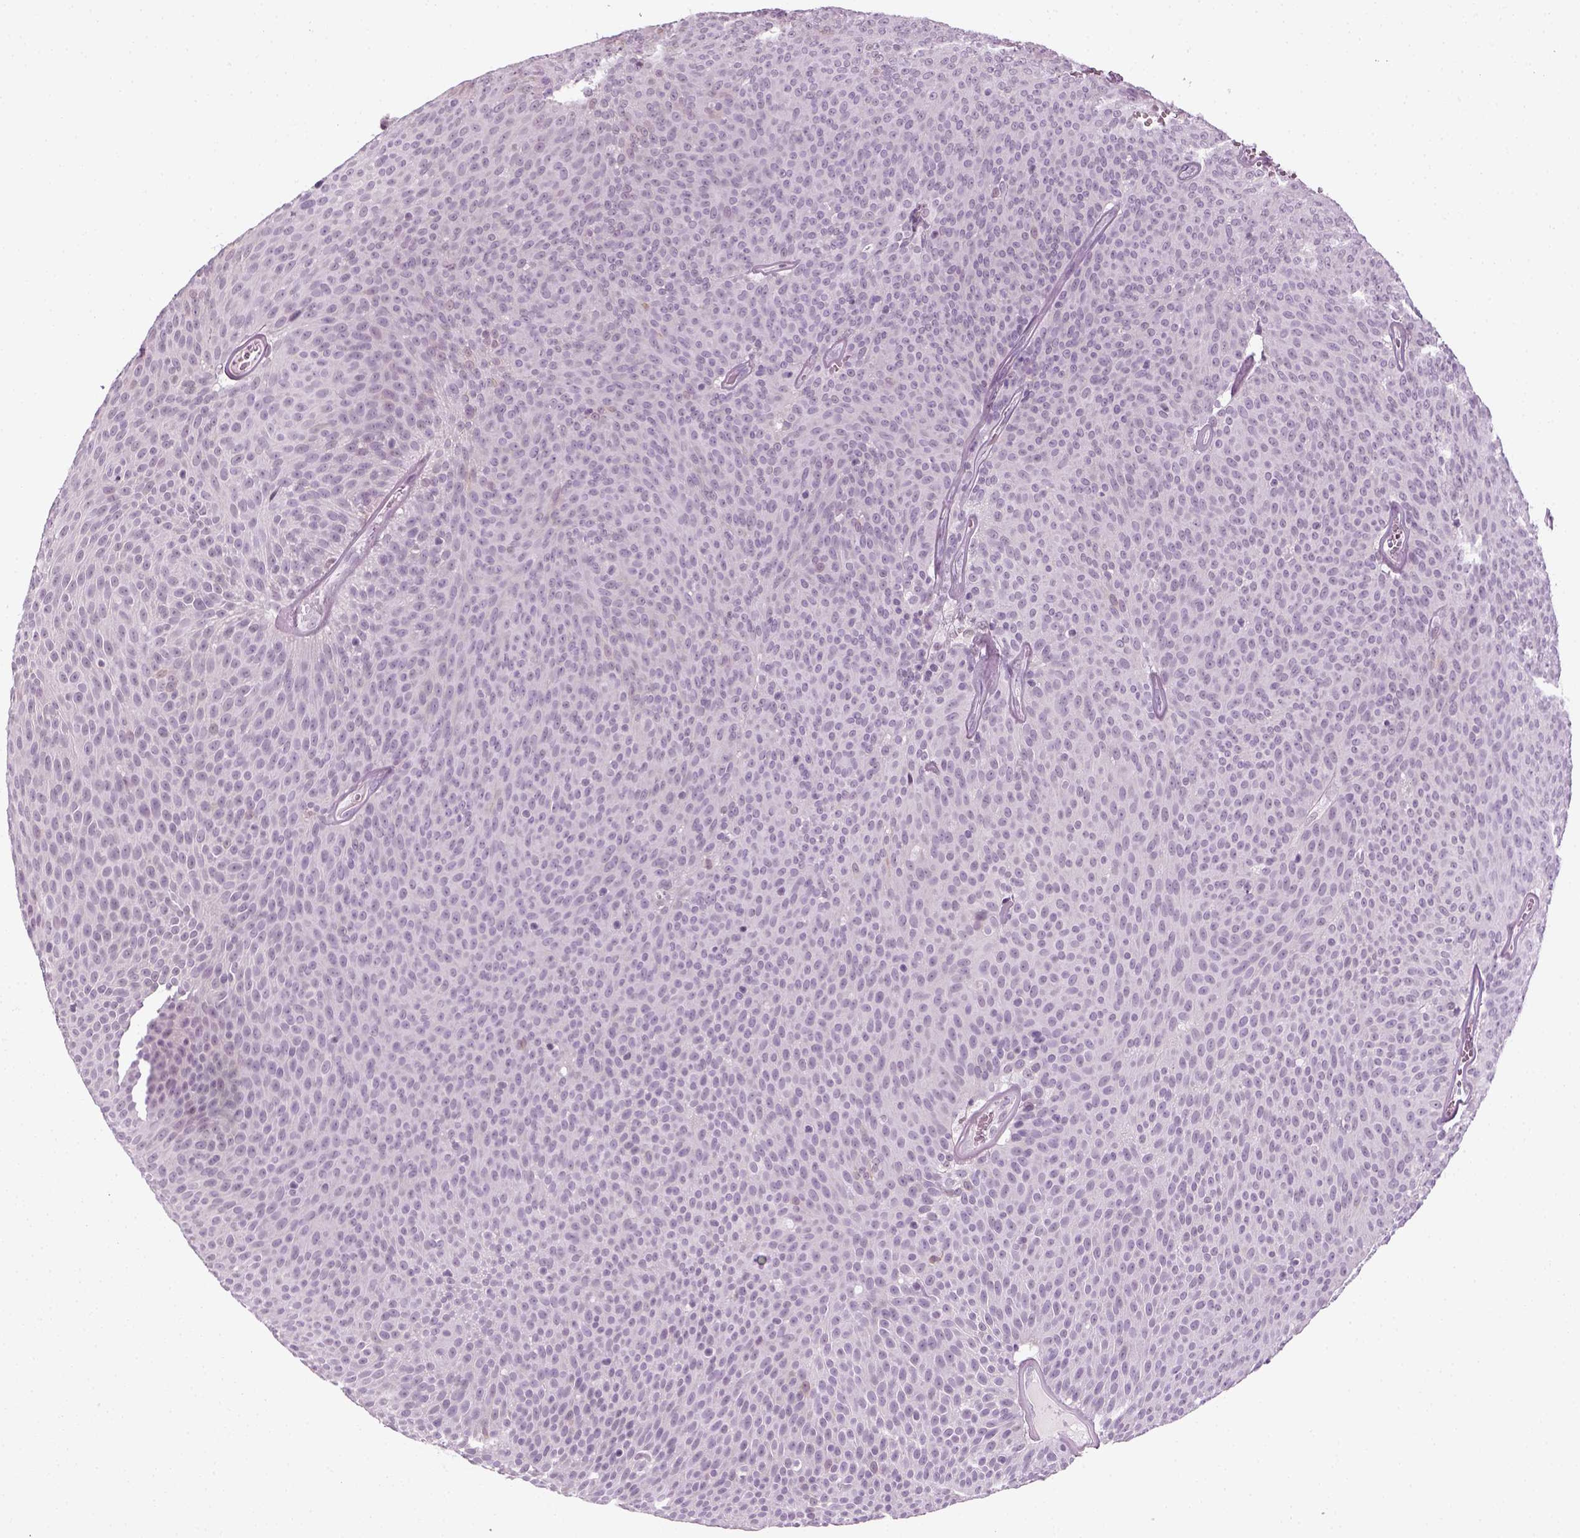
{"staining": {"intensity": "negative", "quantity": "none", "location": "none"}, "tissue": "urothelial cancer", "cell_type": "Tumor cells", "image_type": "cancer", "snomed": [{"axis": "morphology", "description": "Urothelial carcinoma, Low grade"}, {"axis": "topography", "description": "Urinary bladder"}], "caption": "Low-grade urothelial carcinoma was stained to show a protein in brown. There is no significant expression in tumor cells.", "gene": "KRT75", "patient": {"sex": "male", "age": 77}}